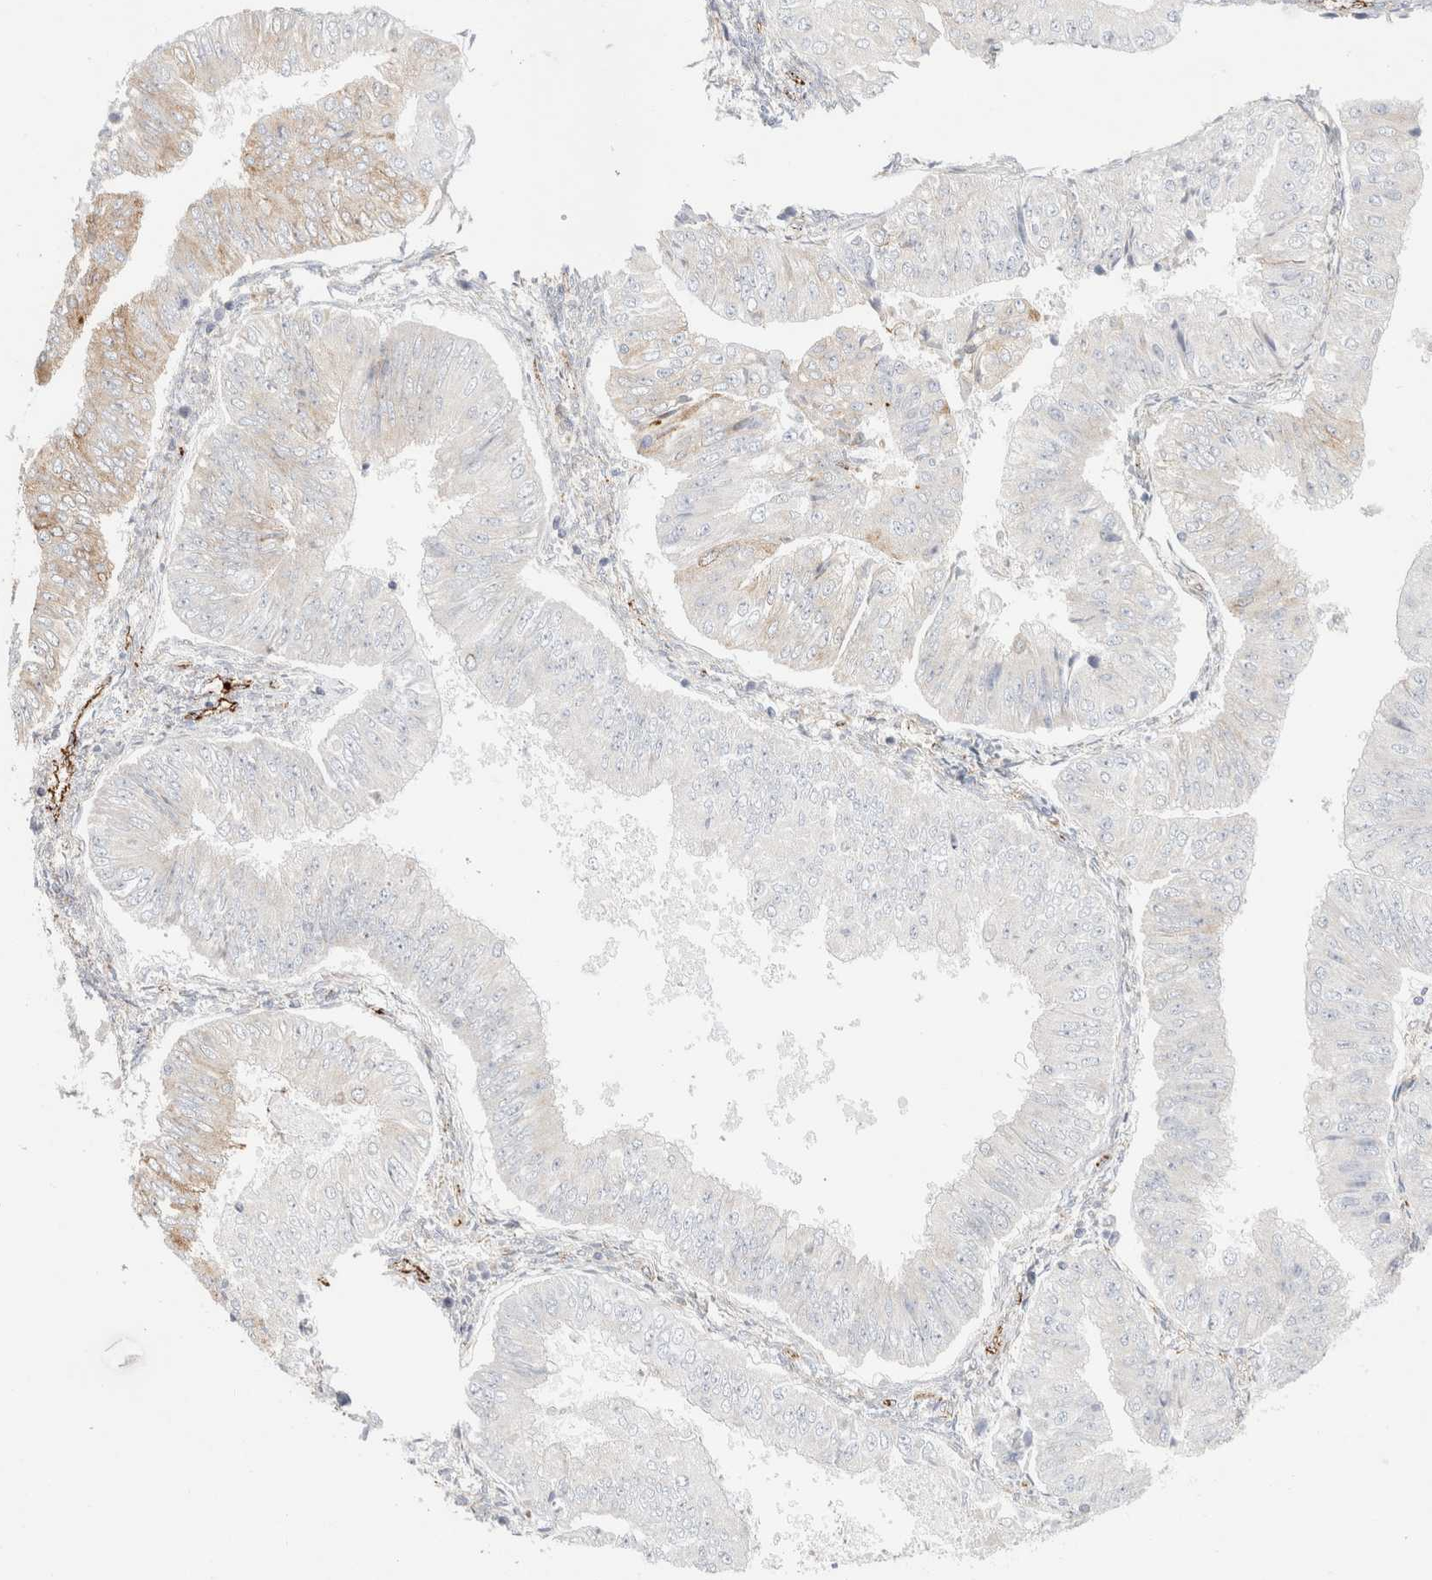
{"staining": {"intensity": "weak", "quantity": "<25%", "location": "cytoplasmic/membranous"}, "tissue": "endometrial cancer", "cell_type": "Tumor cells", "image_type": "cancer", "snomed": [{"axis": "morphology", "description": "Normal tissue, NOS"}, {"axis": "morphology", "description": "Adenocarcinoma, NOS"}, {"axis": "topography", "description": "Endometrium"}], "caption": "This is an IHC histopathology image of human adenocarcinoma (endometrial). There is no positivity in tumor cells.", "gene": "CNPY4", "patient": {"sex": "female", "age": 53}}